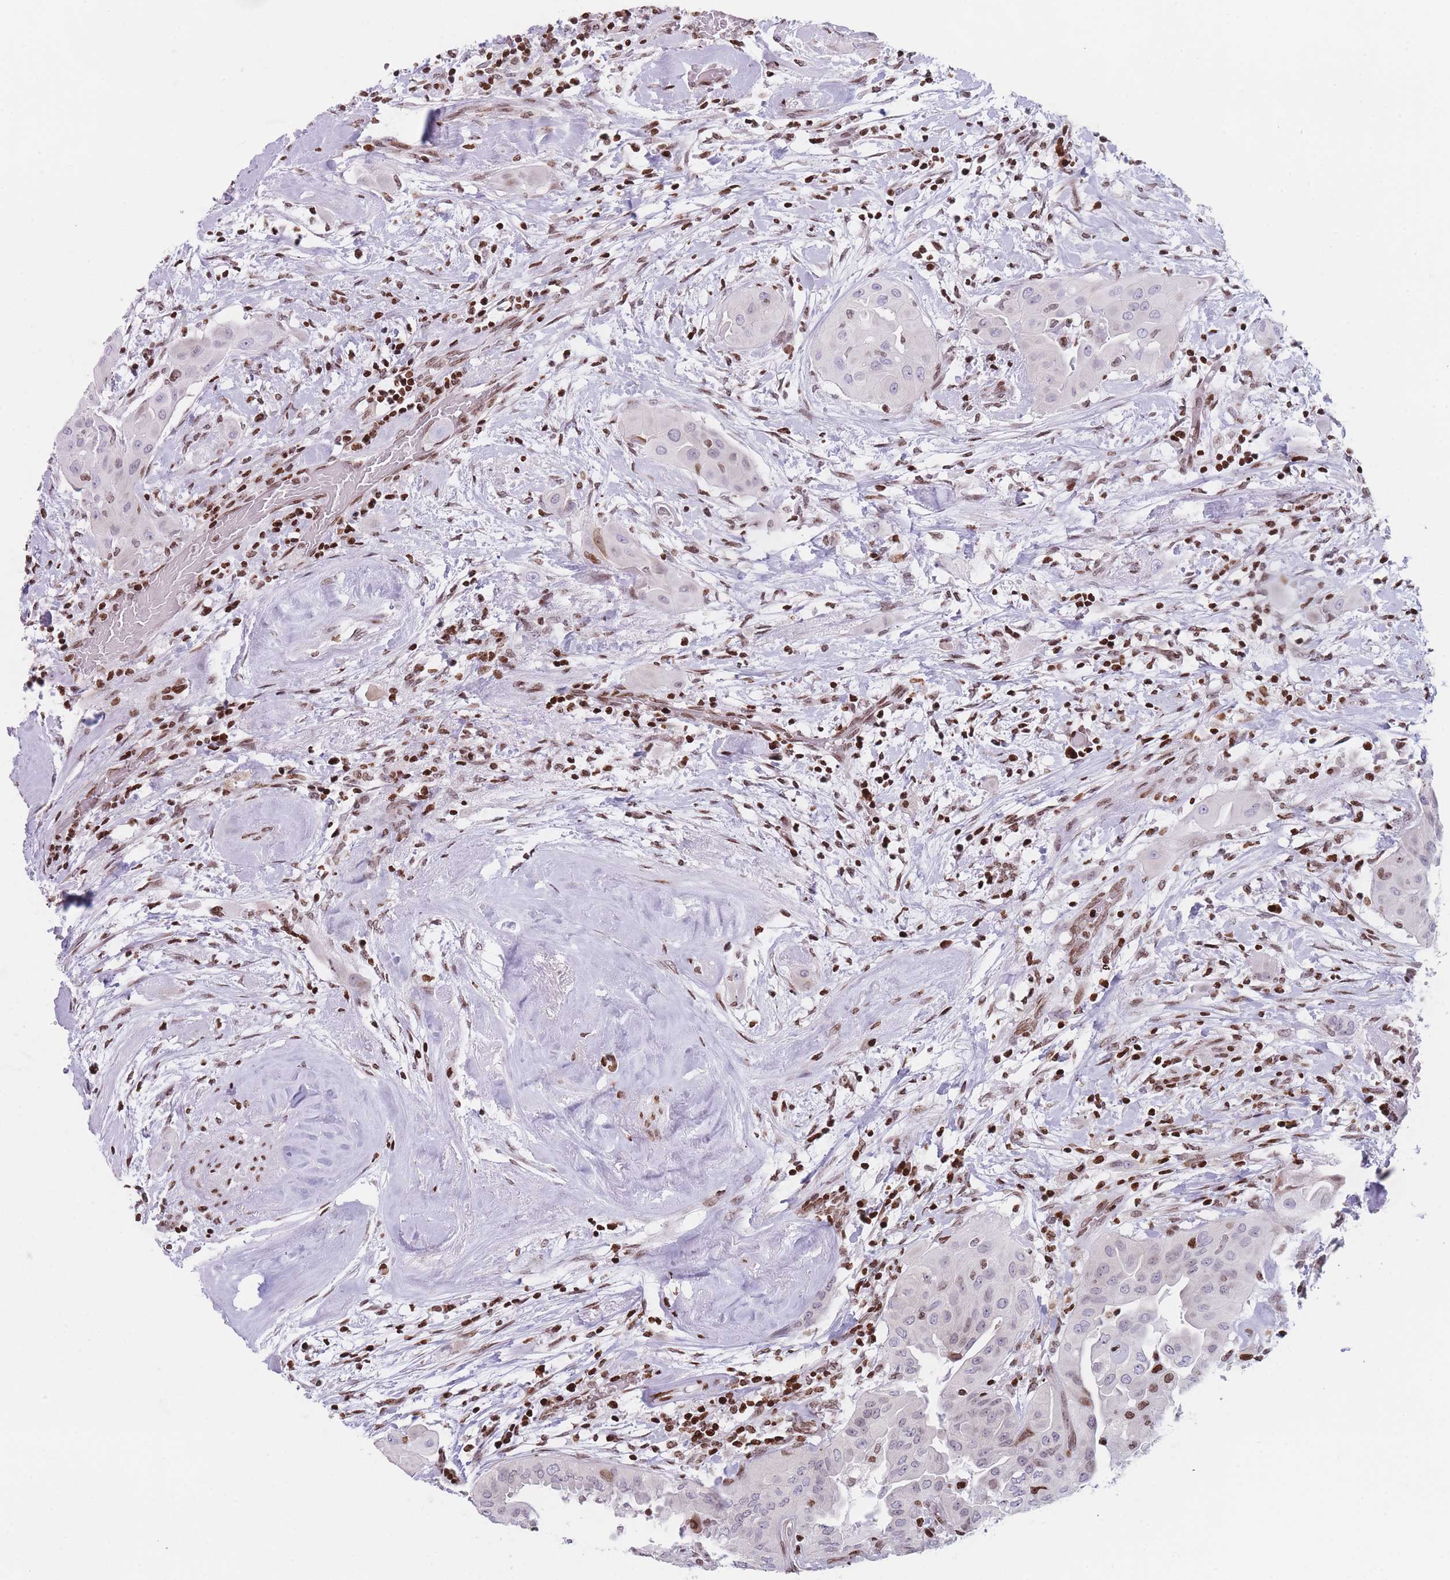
{"staining": {"intensity": "moderate", "quantity": "<25%", "location": "nuclear"}, "tissue": "thyroid cancer", "cell_type": "Tumor cells", "image_type": "cancer", "snomed": [{"axis": "morphology", "description": "Papillary adenocarcinoma, NOS"}, {"axis": "topography", "description": "Thyroid gland"}], "caption": "This histopathology image exhibits immunohistochemistry (IHC) staining of human thyroid cancer, with low moderate nuclear staining in about <25% of tumor cells.", "gene": "AK9", "patient": {"sex": "female", "age": 59}}